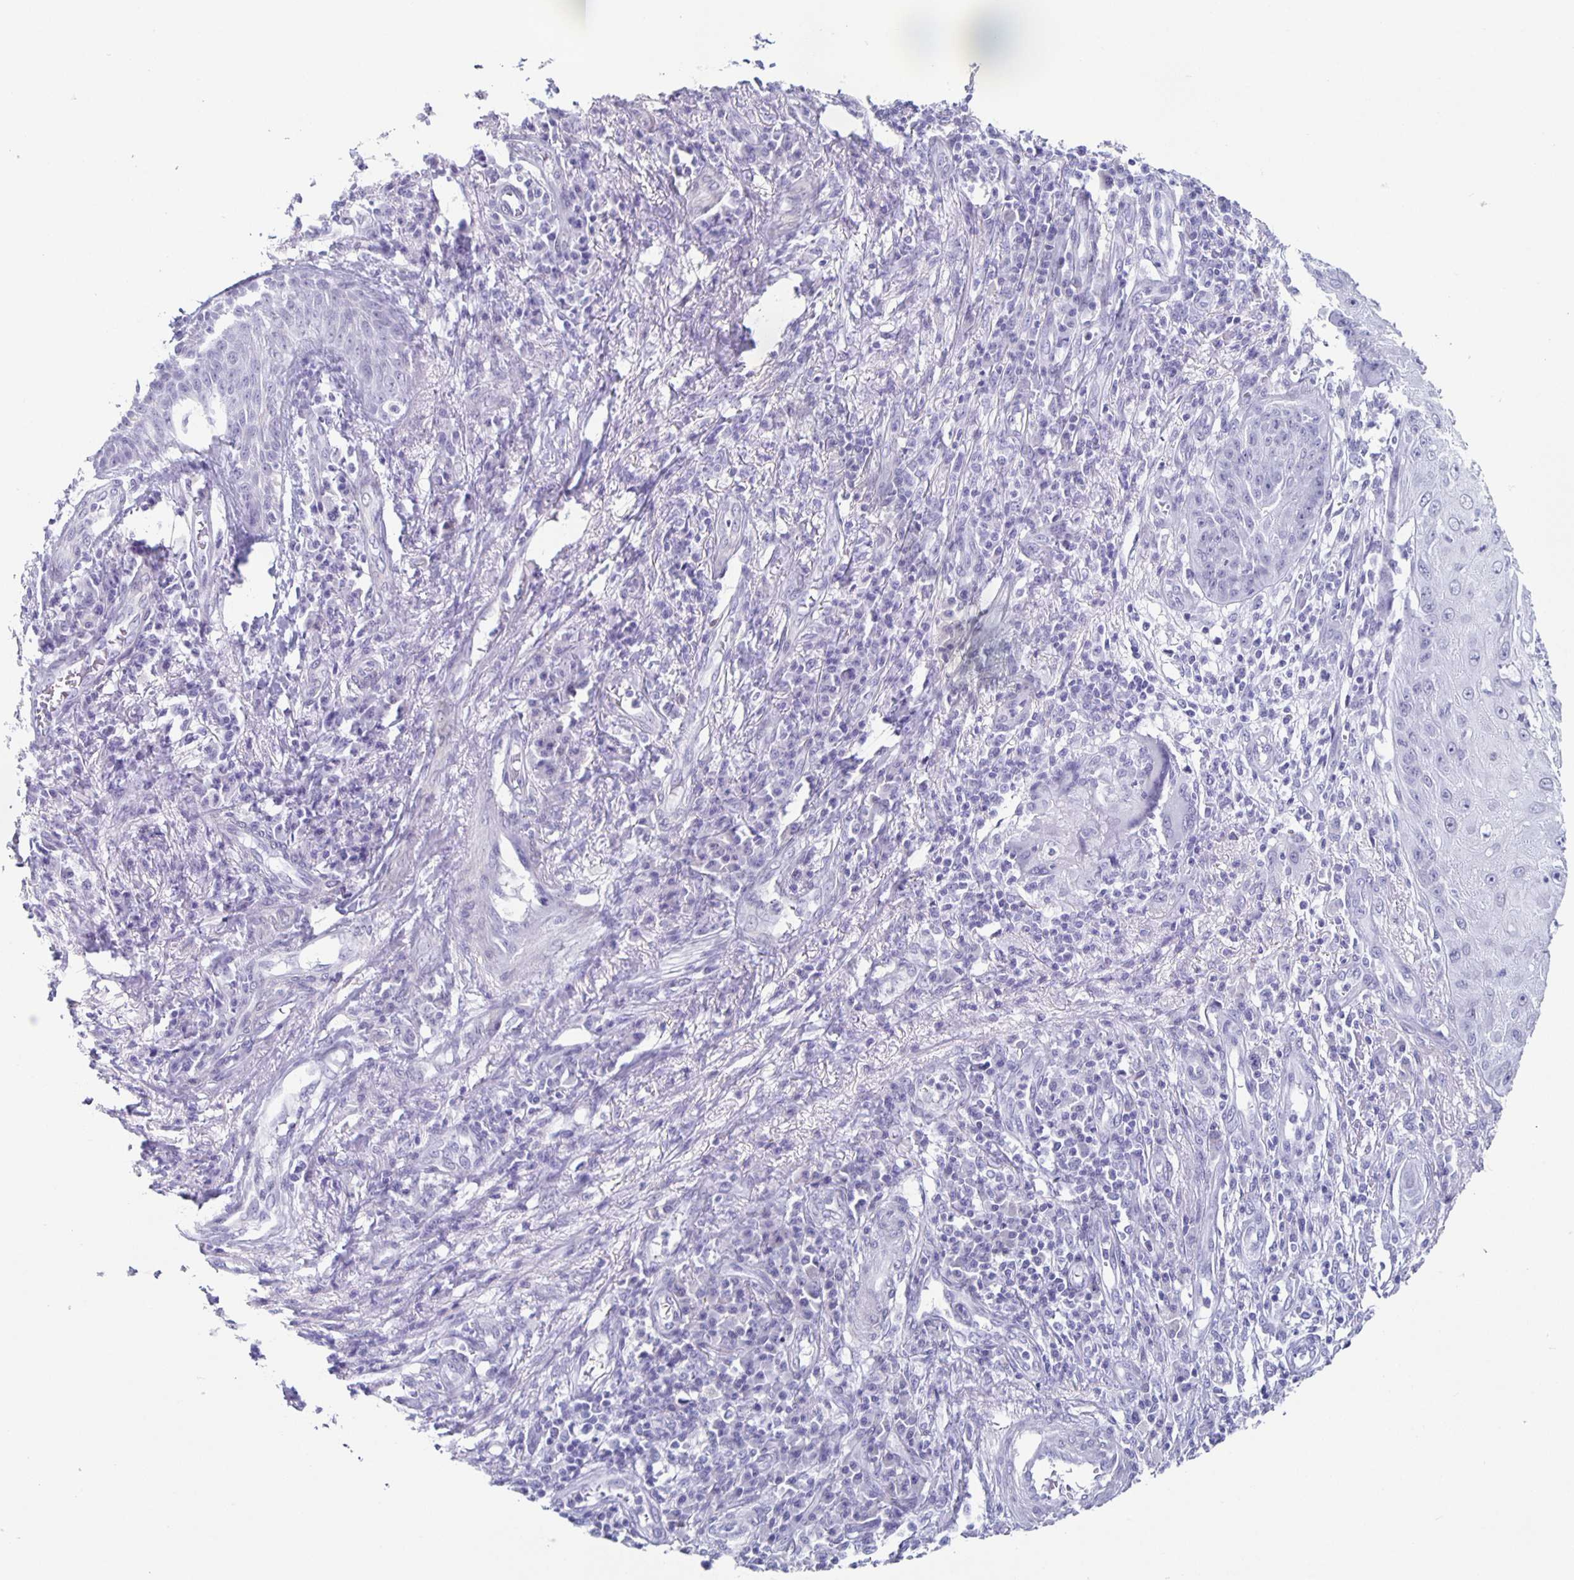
{"staining": {"intensity": "negative", "quantity": "none", "location": "none"}, "tissue": "skin cancer", "cell_type": "Tumor cells", "image_type": "cancer", "snomed": [{"axis": "morphology", "description": "Squamous cell carcinoma, NOS"}, {"axis": "topography", "description": "Skin"}], "caption": "This is a micrograph of immunohistochemistry (IHC) staining of skin cancer, which shows no expression in tumor cells.", "gene": "TPPP", "patient": {"sex": "male", "age": 70}}